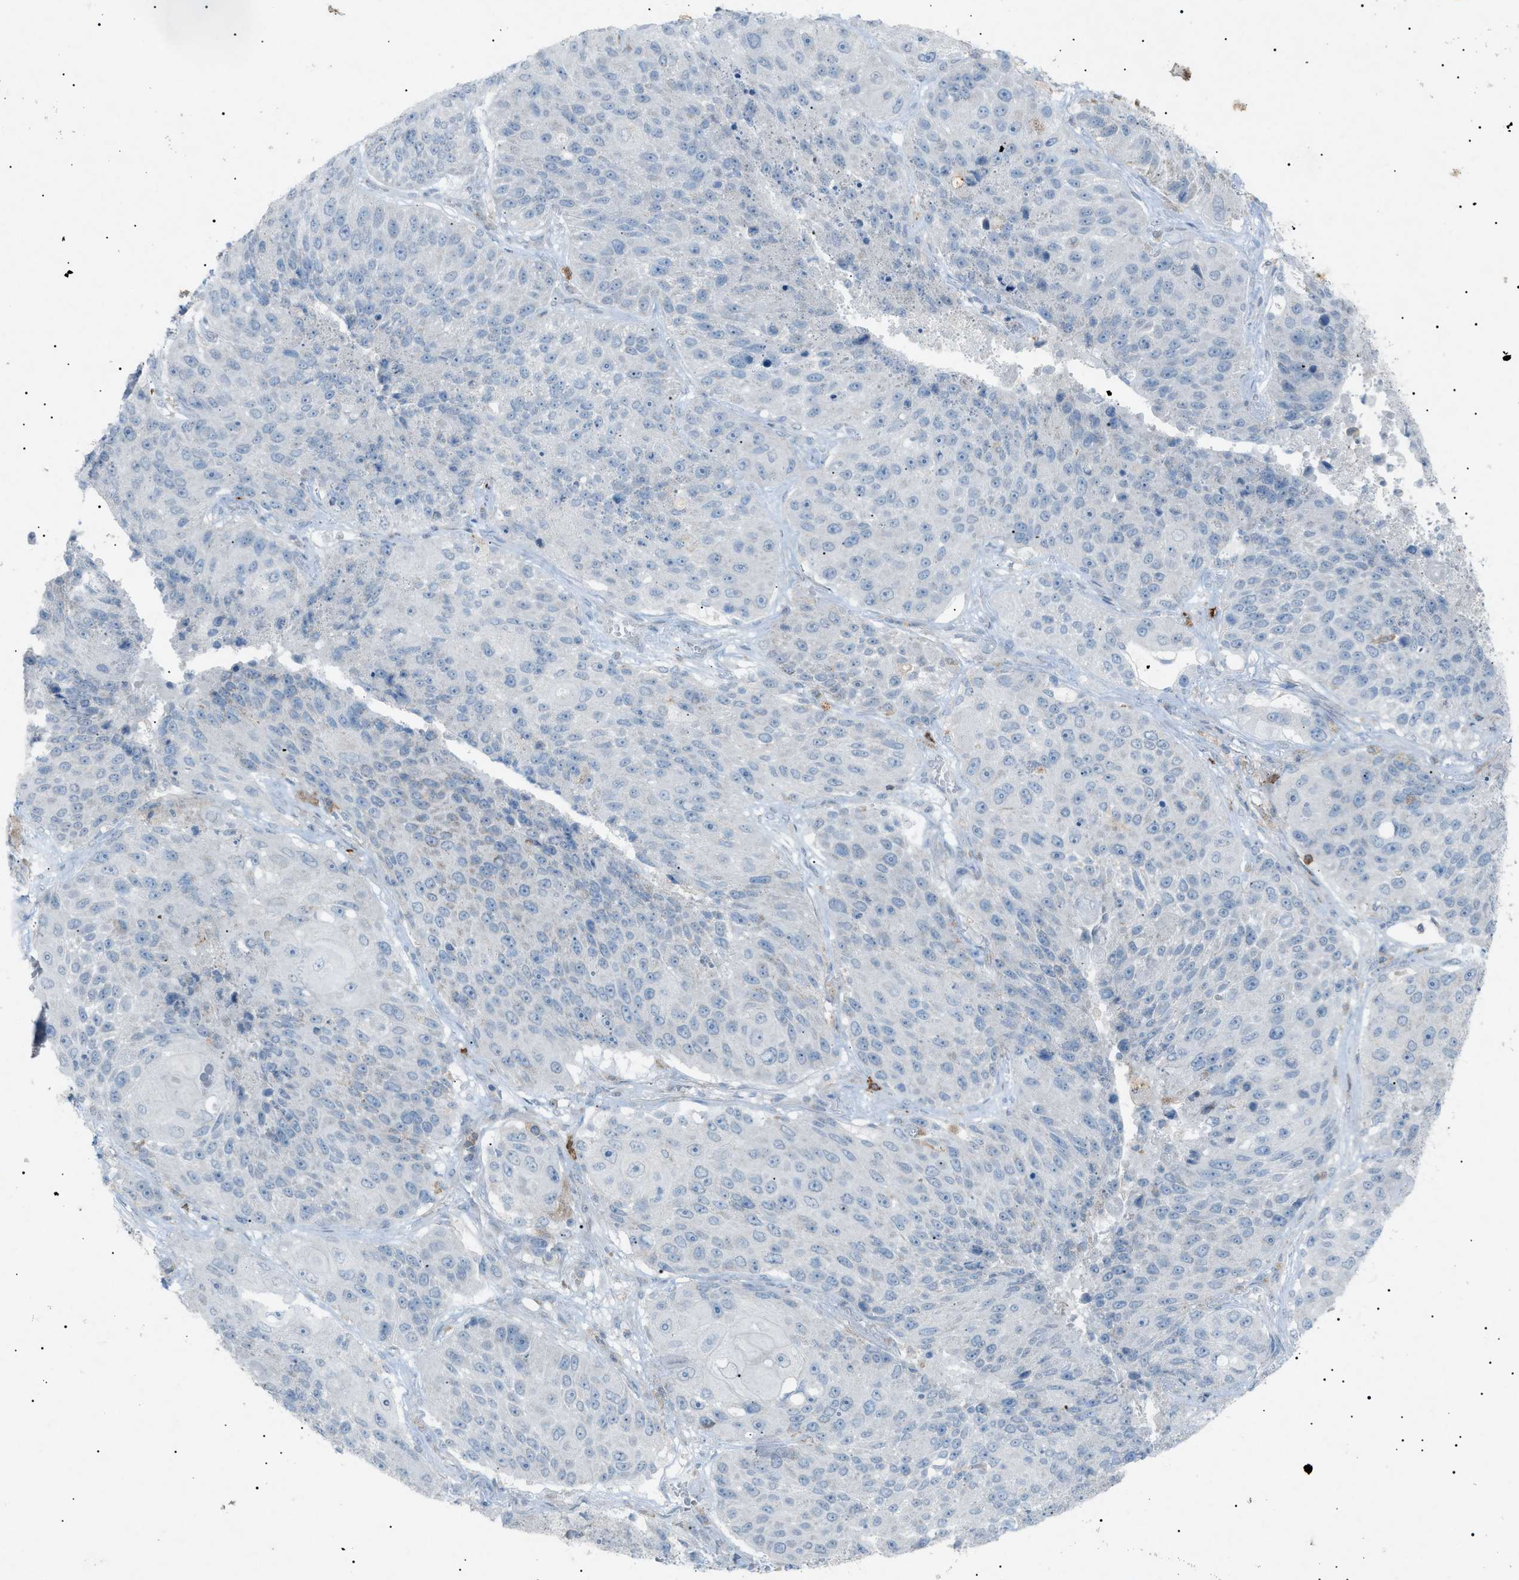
{"staining": {"intensity": "negative", "quantity": "none", "location": "none"}, "tissue": "lung cancer", "cell_type": "Tumor cells", "image_type": "cancer", "snomed": [{"axis": "morphology", "description": "Squamous cell carcinoma, NOS"}, {"axis": "topography", "description": "Lung"}], "caption": "Immunohistochemistry (IHC) of human lung cancer (squamous cell carcinoma) reveals no expression in tumor cells. (Stains: DAB (3,3'-diaminobenzidine) immunohistochemistry with hematoxylin counter stain, Microscopy: brightfield microscopy at high magnification).", "gene": "BTK", "patient": {"sex": "male", "age": 61}}